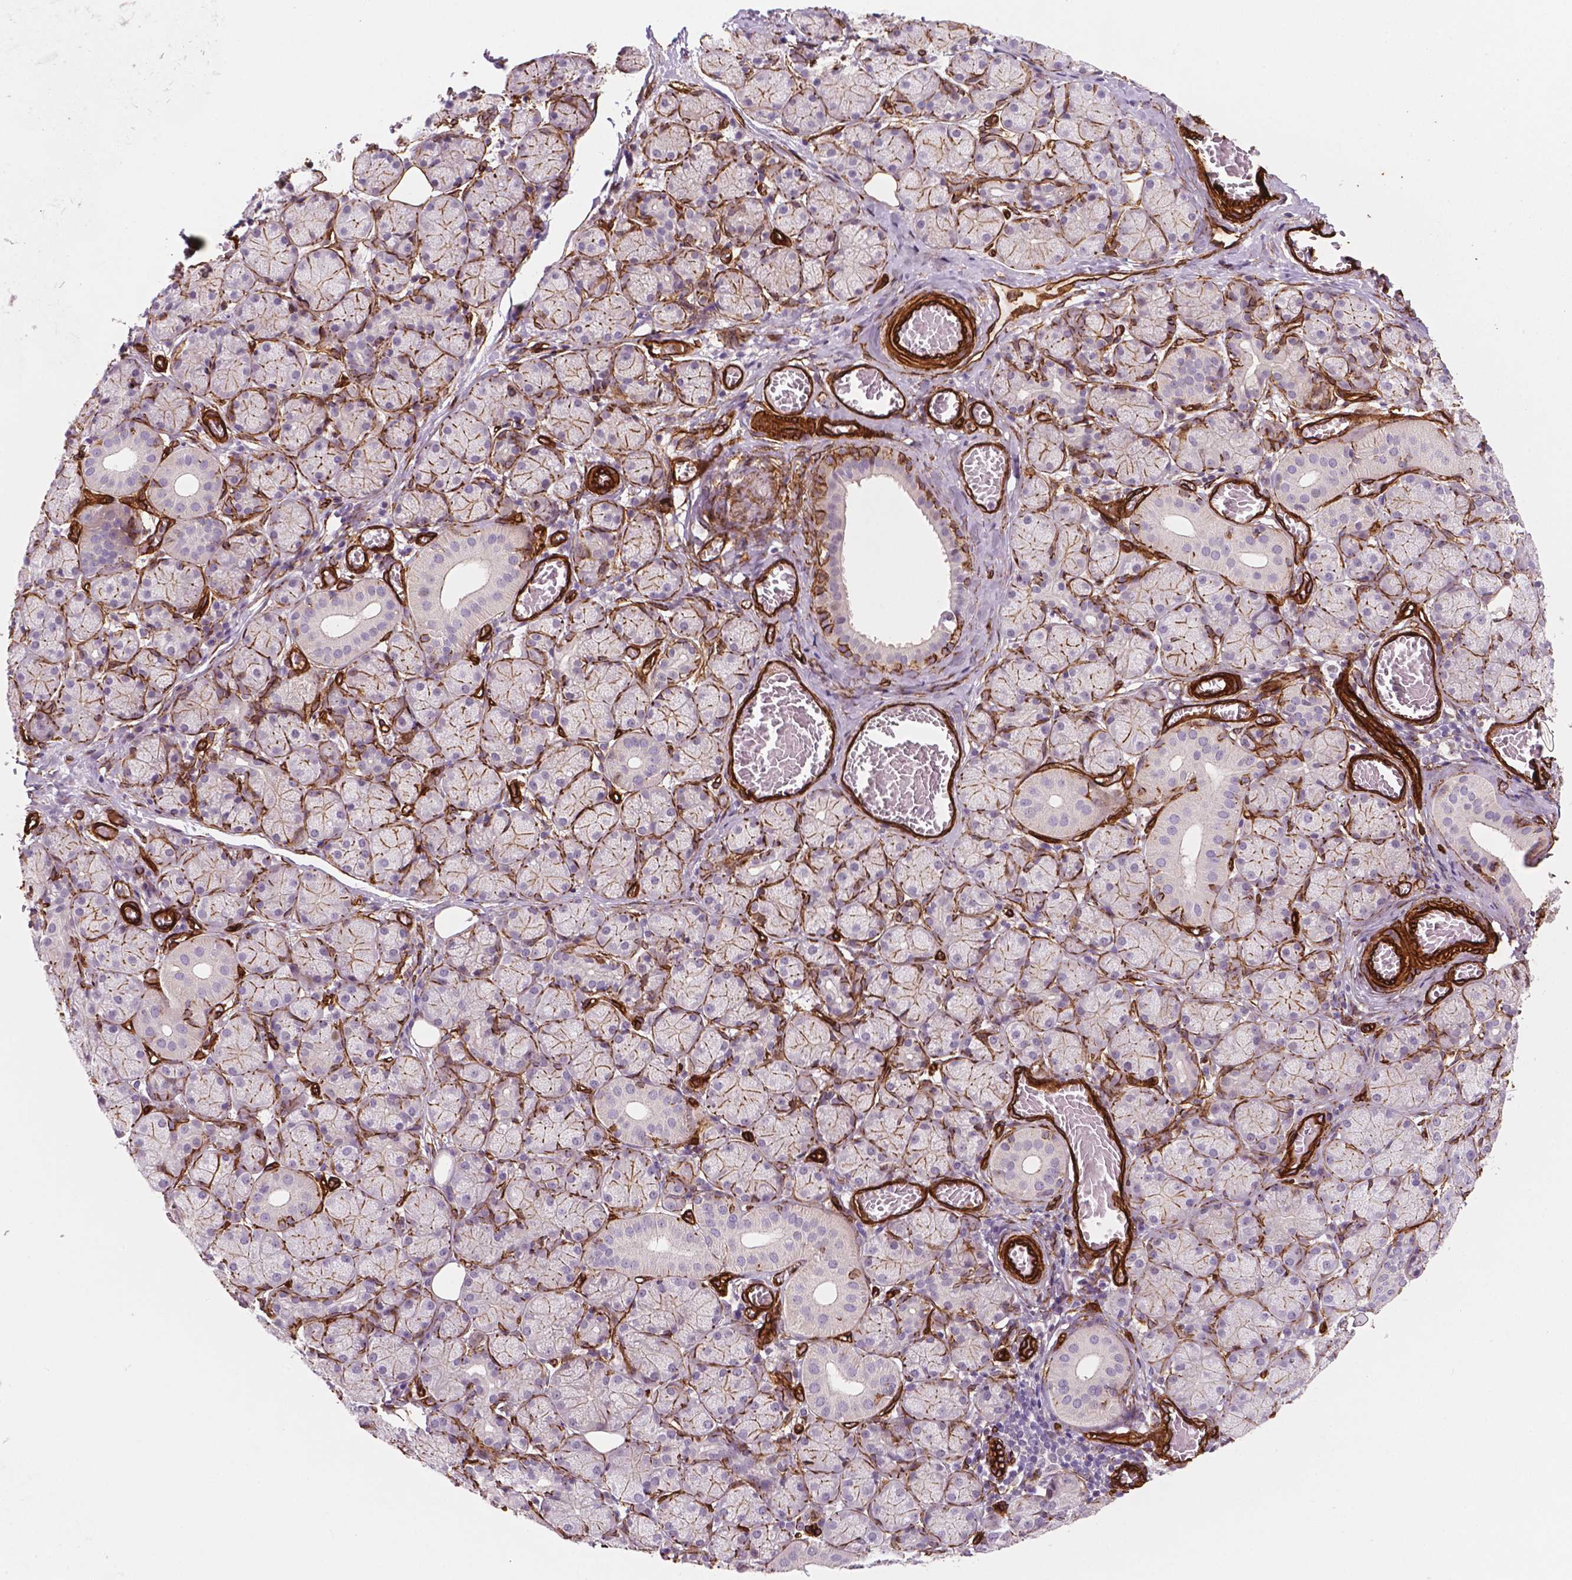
{"staining": {"intensity": "moderate", "quantity": "<25%", "location": "cytoplasmic/membranous"}, "tissue": "salivary gland", "cell_type": "Glandular cells", "image_type": "normal", "snomed": [{"axis": "morphology", "description": "Normal tissue, NOS"}, {"axis": "topography", "description": "Salivary gland"}, {"axis": "topography", "description": "Peripheral nerve tissue"}], "caption": "Approximately <25% of glandular cells in normal salivary gland reveal moderate cytoplasmic/membranous protein staining as visualized by brown immunohistochemical staining.", "gene": "EGFL8", "patient": {"sex": "female", "age": 24}}